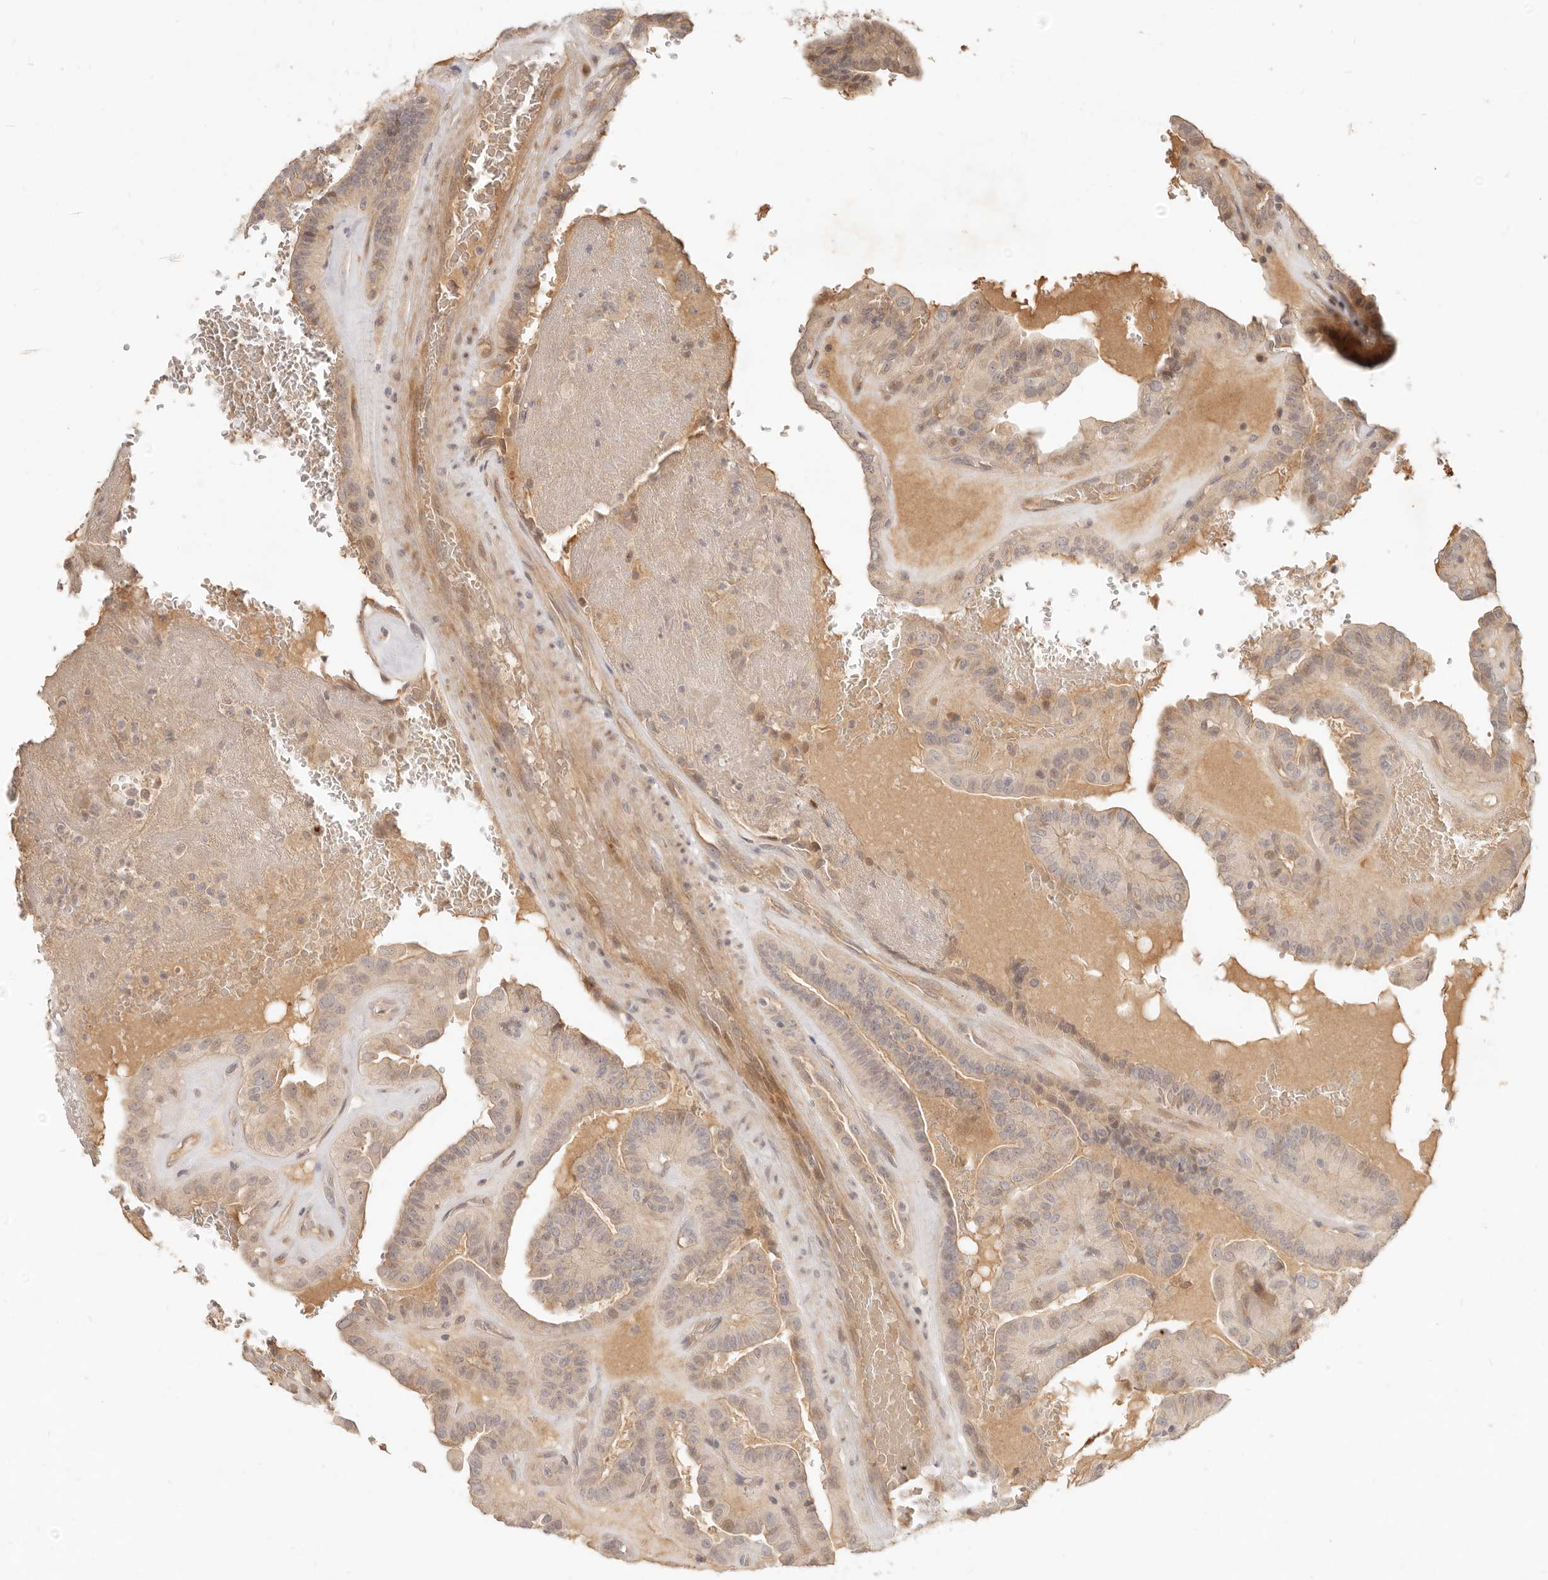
{"staining": {"intensity": "weak", "quantity": ">75%", "location": "cytoplasmic/membranous"}, "tissue": "thyroid cancer", "cell_type": "Tumor cells", "image_type": "cancer", "snomed": [{"axis": "morphology", "description": "Papillary adenocarcinoma, NOS"}, {"axis": "topography", "description": "Thyroid gland"}], "caption": "An IHC image of neoplastic tissue is shown. Protein staining in brown shows weak cytoplasmic/membranous positivity in thyroid papillary adenocarcinoma within tumor cells.", "gene": "UBXN11", "patient": {"sex": "male", "age": 77}}